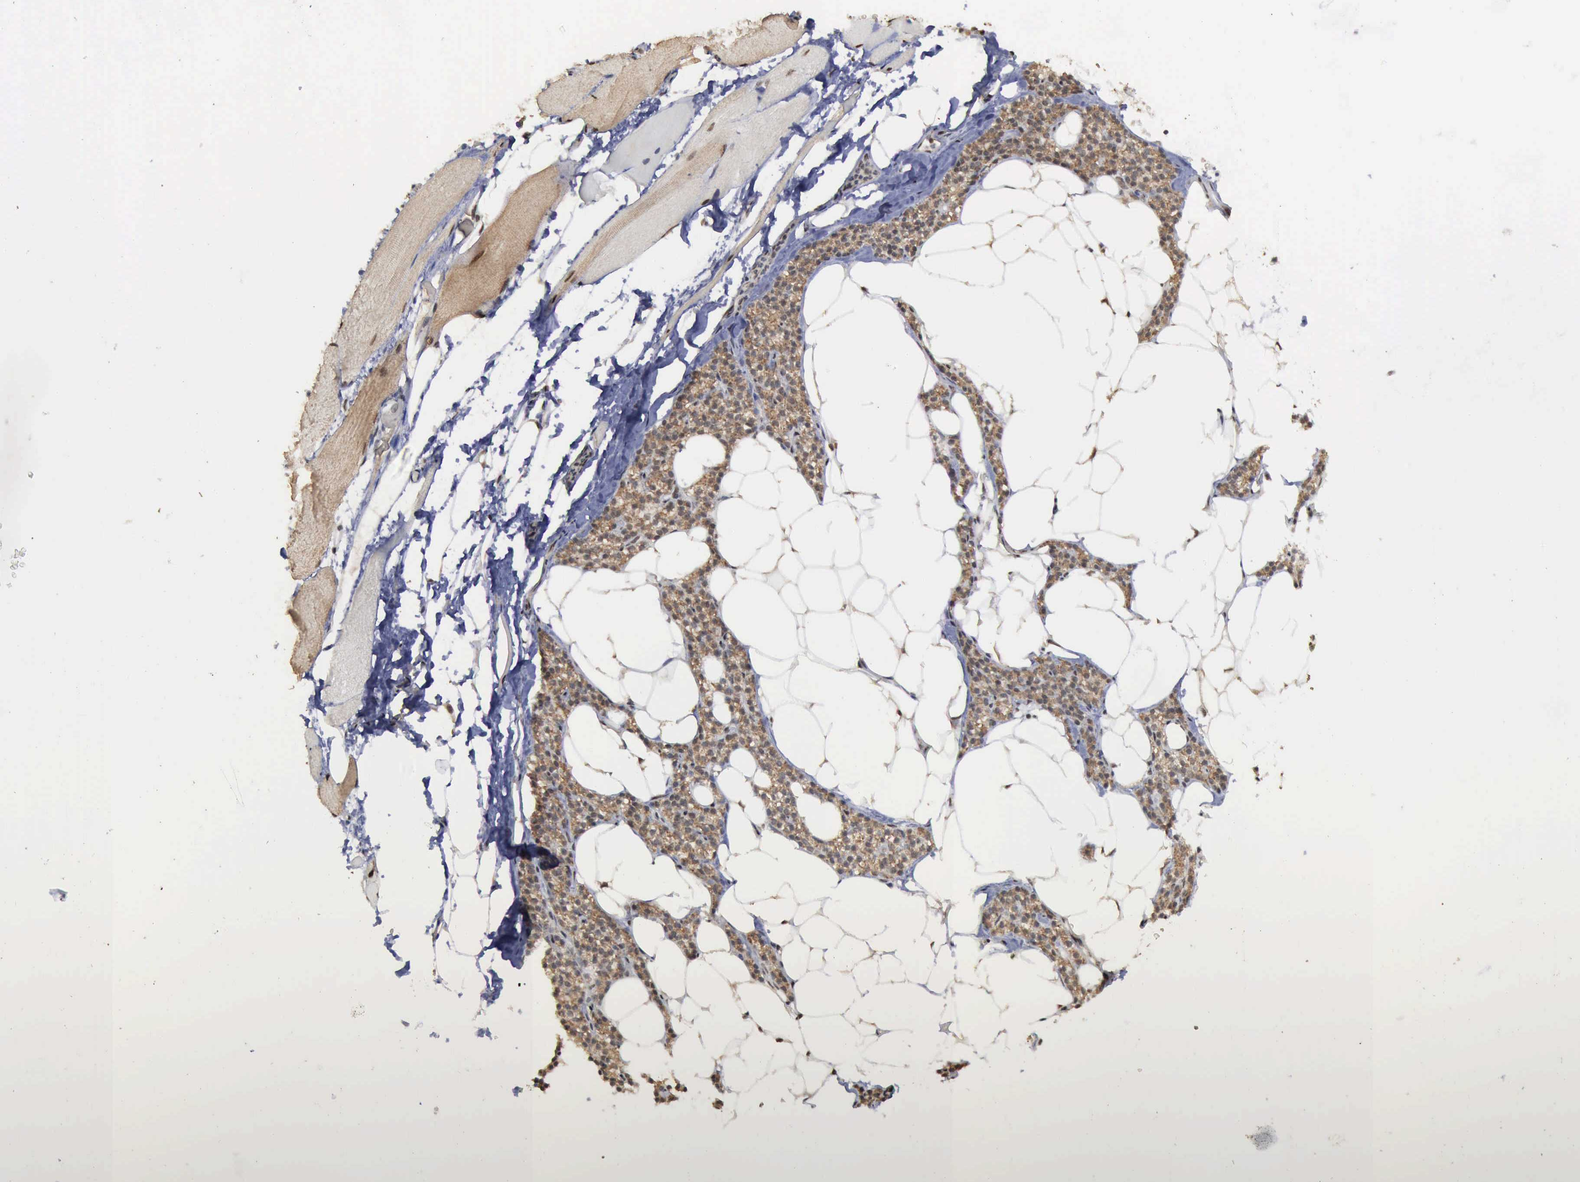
{"staining": {"intensity": "moderate", "quantity": ">75%", "location": "cytoplasmic/membranous,nuclear"}, "tissue": "skeletal muscle", "cell_type": "Myocytes", "image_type": "normal", "snomed": [{"axis": "morphology", "description": "Normal tissue, NOS"}, {"axis": "topography", "description": "Skeletal muscle"}, {"axis": "topography", "description": "Parathyroid gland"}], "caption": "Moderate cytoplasmic/membranous,nuclear staining is appreciated in about >75% of myocytes in normal skeletal muscle. (brown staining indicates protein expression, while blue staining denotes nuclei).", "gene": "RTCB", "patient": {"sex": "female", "age": 37}}